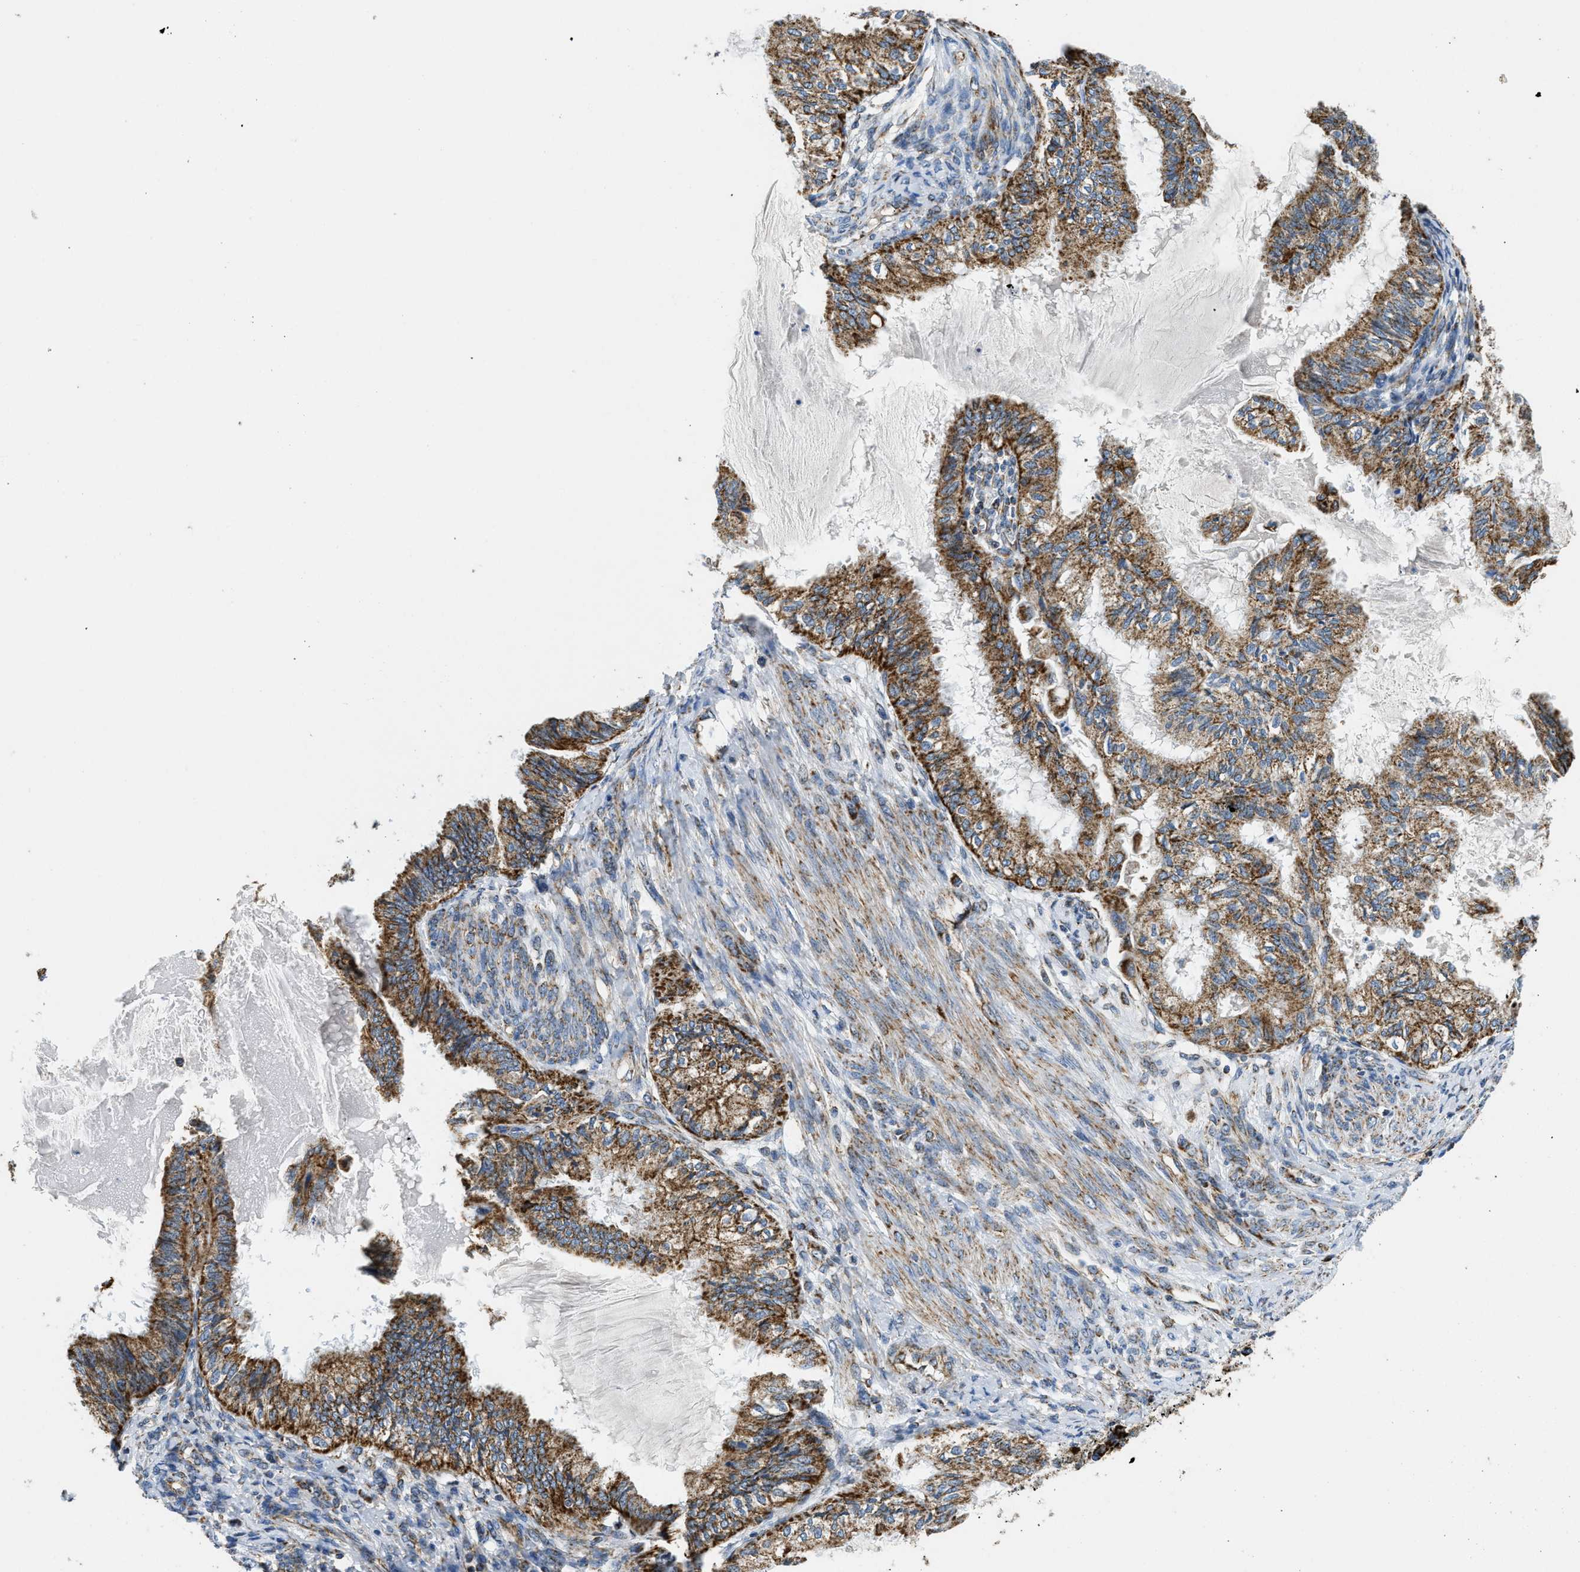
{"staining": {"intensity": "strong", "quantity": ">75%", "location": "cytoplasmic/membranous"}, "tissue": "cervical cancer", "cell_type": "Tumor cells", "image_type": "cancer", "snomed": [{"axis": "morphology", "description": "Normal tissue, NOS"}, {"axis": "morphology", "description": "Adenocarcinoma, NOS"}, {"axis": "topography", "description": "Cervix"}, {"axis": "topography", "description": "Endometrium"}], "caption": "Protein positivity by immunohistochemistry (IHC) reveals strong cytoplasmic/membranous expression in approximately >75% of tumor cells in adenocarcinoma (cervical).", "gene": "STK33", "patient": {"sex": "female", "age": 86}}